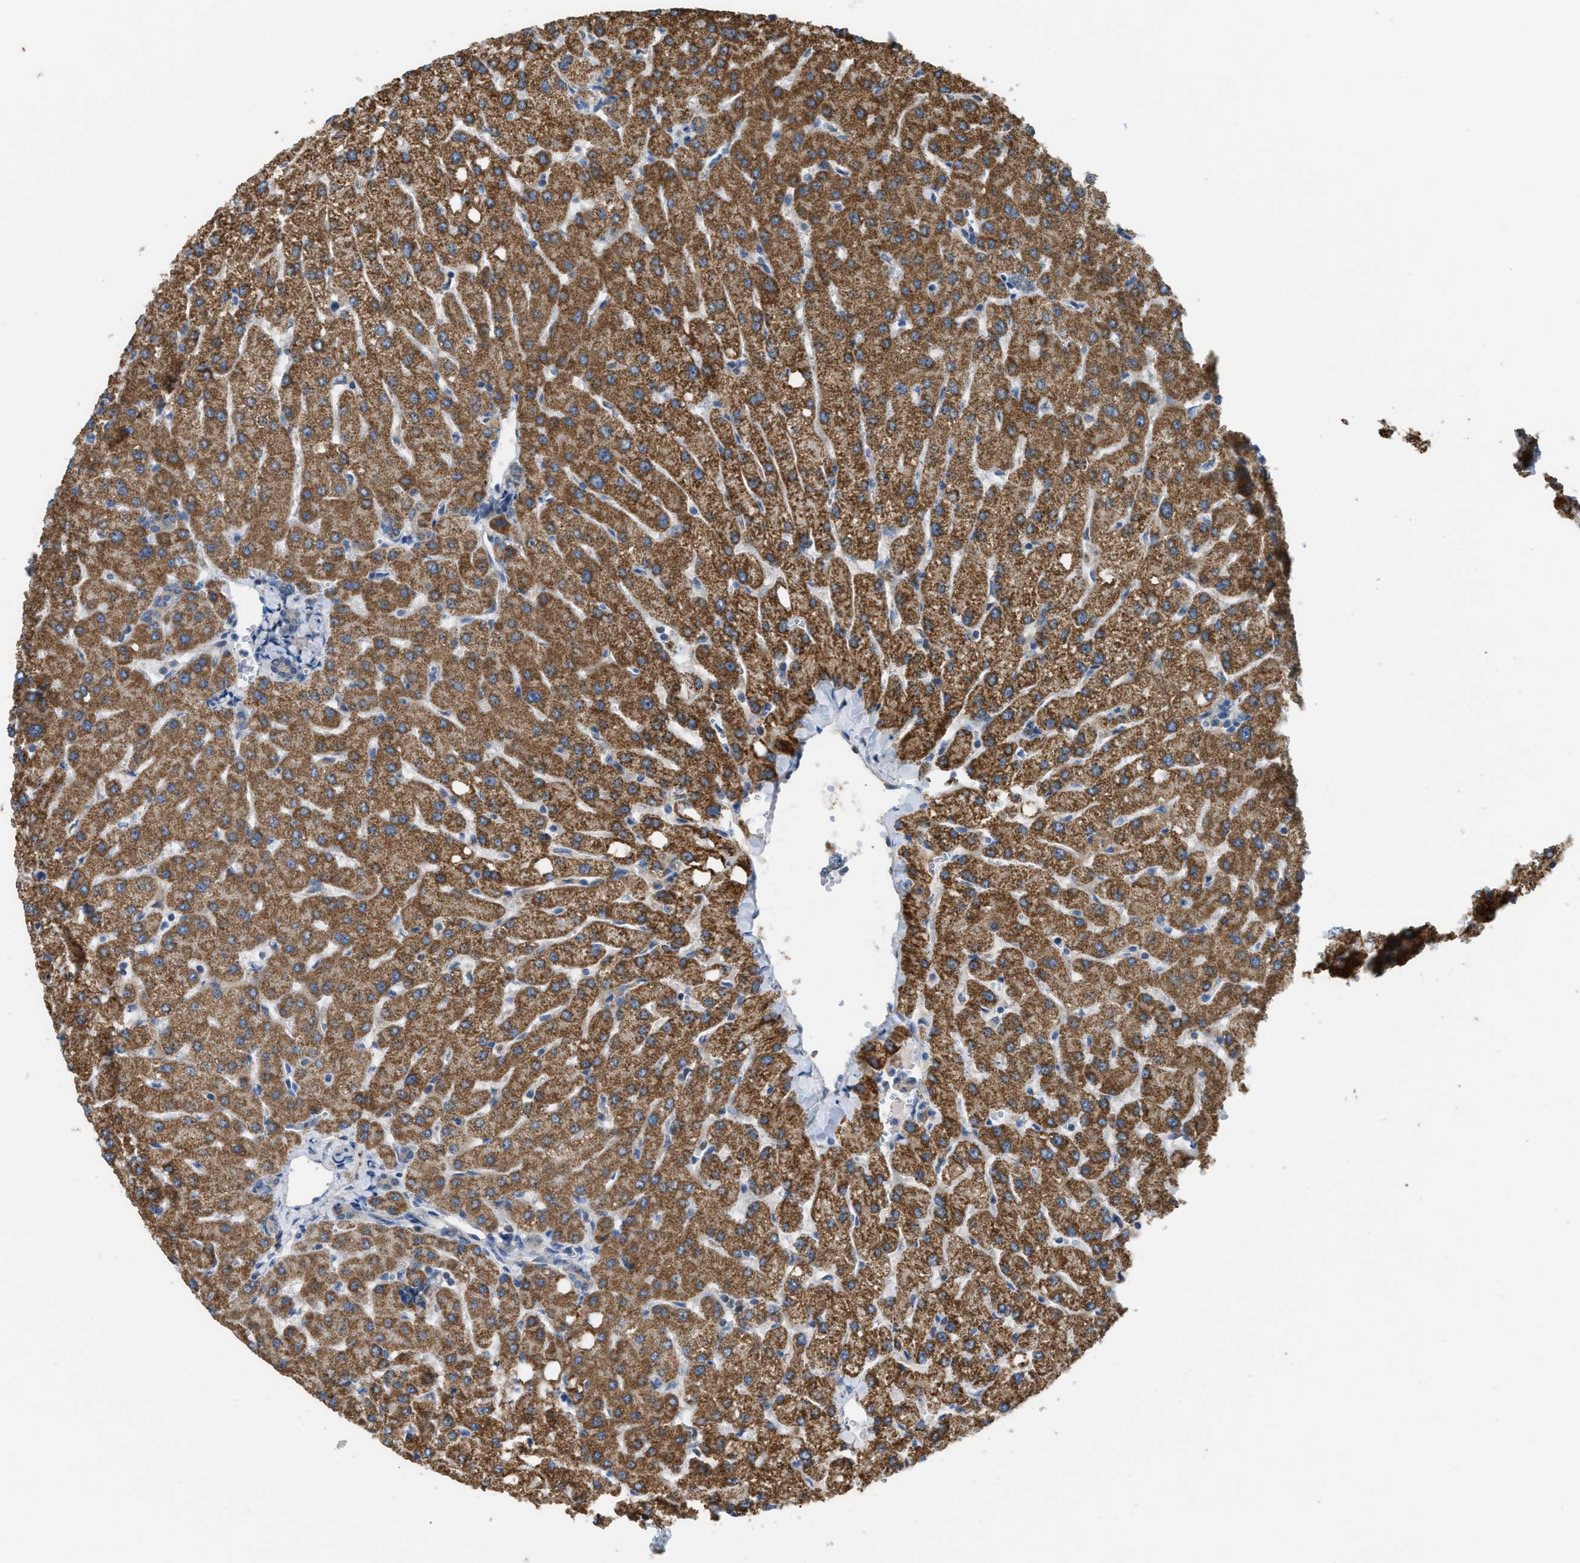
{"staining": {"intensity": "moderate", "quantity": "25%-75%", "location": "cytoplasmic/membranous"}, "tissue": "liver", "cell_type": "Cholangiocytes", "image_type": "normal", "snomed": [{"axis": "morphology", "description": "Normal tissue, NOS"}, {"axis": "topography", "description": "Liver"}], "caption": "Moderate cytoplasmic/membranous staining is present in about 25%-75% of cholangiocytes in benign liver. (DAB (3,3'-diaminobenzidine) IHC, brown staining for protein, blue staining for nuclei).", "gene": "ETFB", "patient": {"sex": "female", "age": 54}}